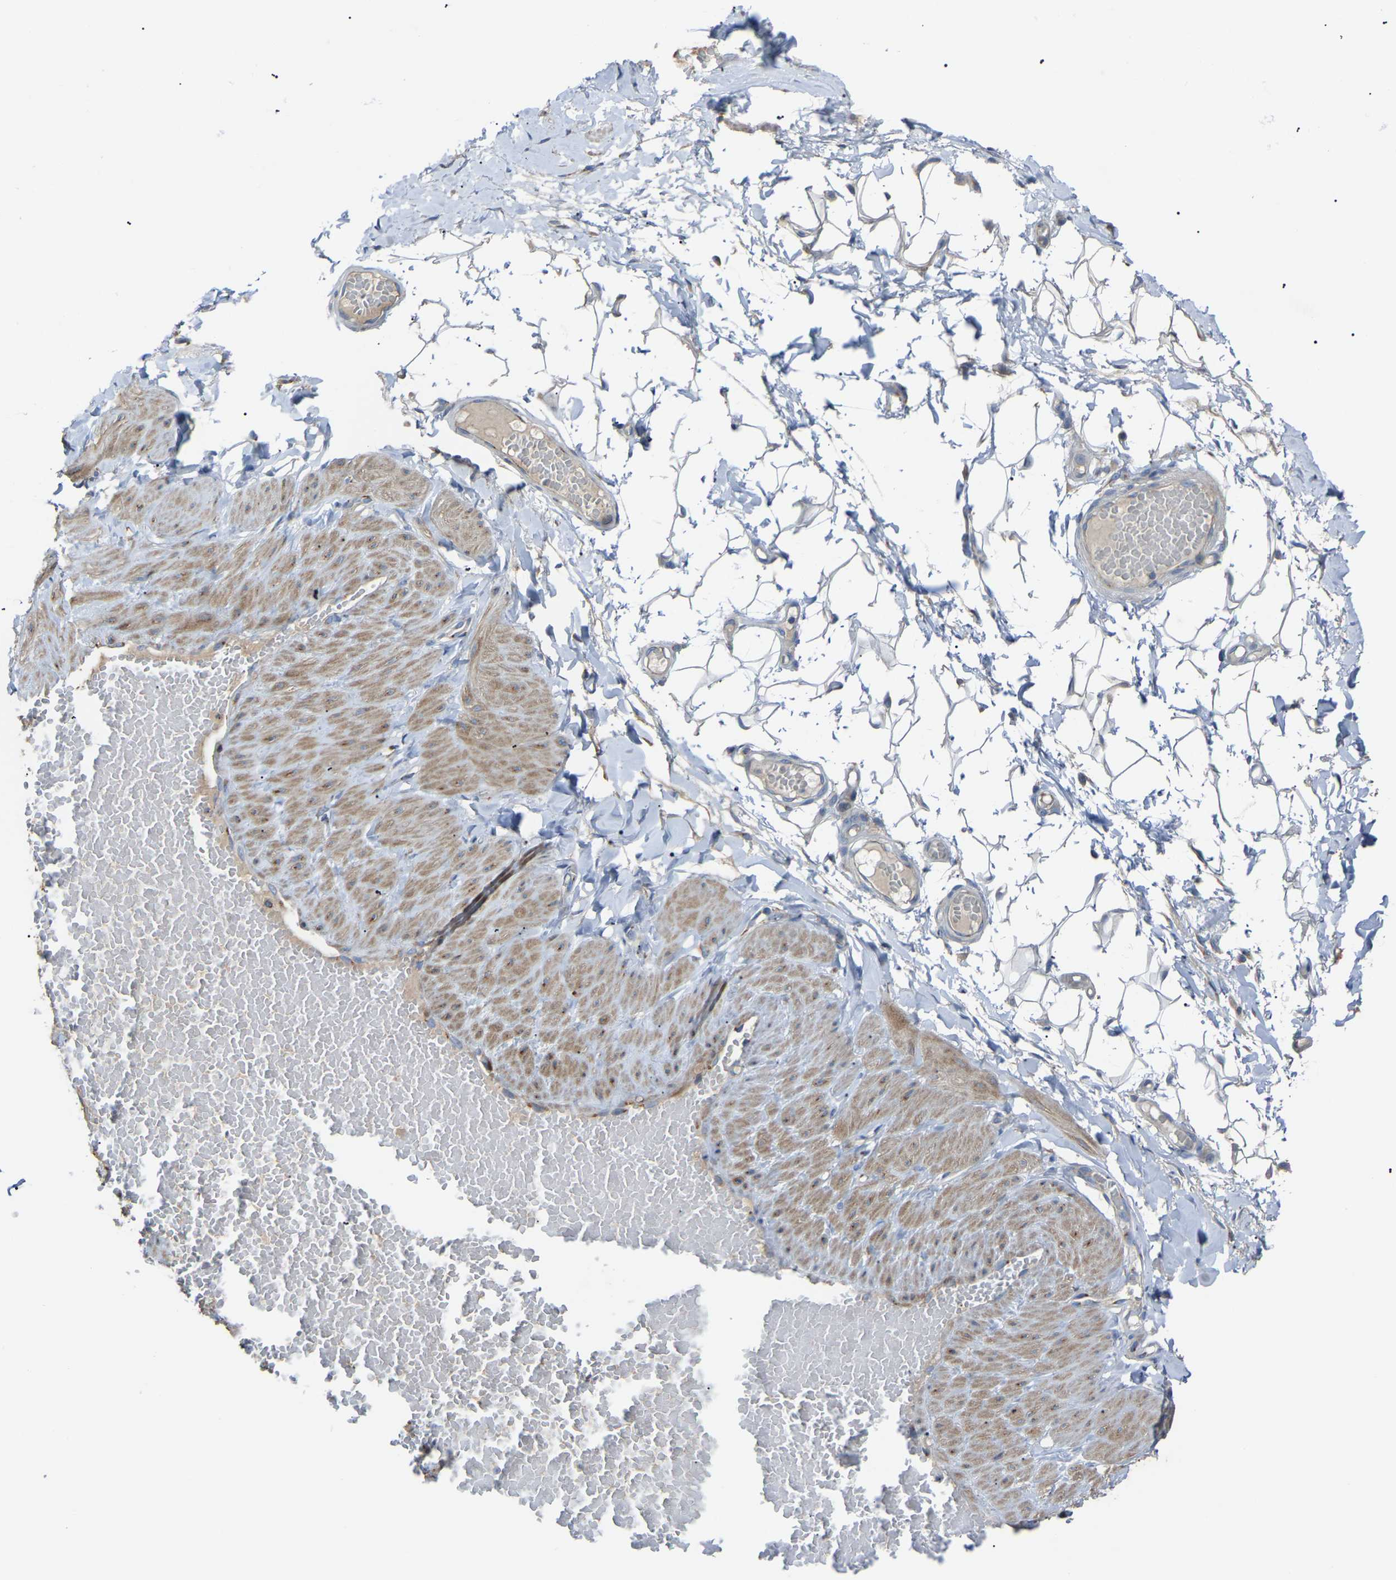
{"staining": {"intensity": "moderate", "quantity": "<25%", "location": "cytoplasmic/membranous"}, "tissue": "adipose tissue", "cell_type": "Adipocytes", "image_type": "normal", "snomed": [{"axis": "morphology", "description": "Normal tissue, NOS"}, {"axis": "topography", "description": "Adipose tissue"}, {"axis": "topography", "description": "Vascular tissue"}, {"axis": "topography", "description": "Peripheral nerve tissue"}], "caption": "Brown immunohistochemical staining in benign adipose tissue displays moderate cytoplasmic/membranous expression in approximately <25% of adipocytes. Immunohistochemistry stains the protein in brown and the nuclei are stained blue.", "gene": "CANT1", "patient": {"sex": "male", "age": 25}}